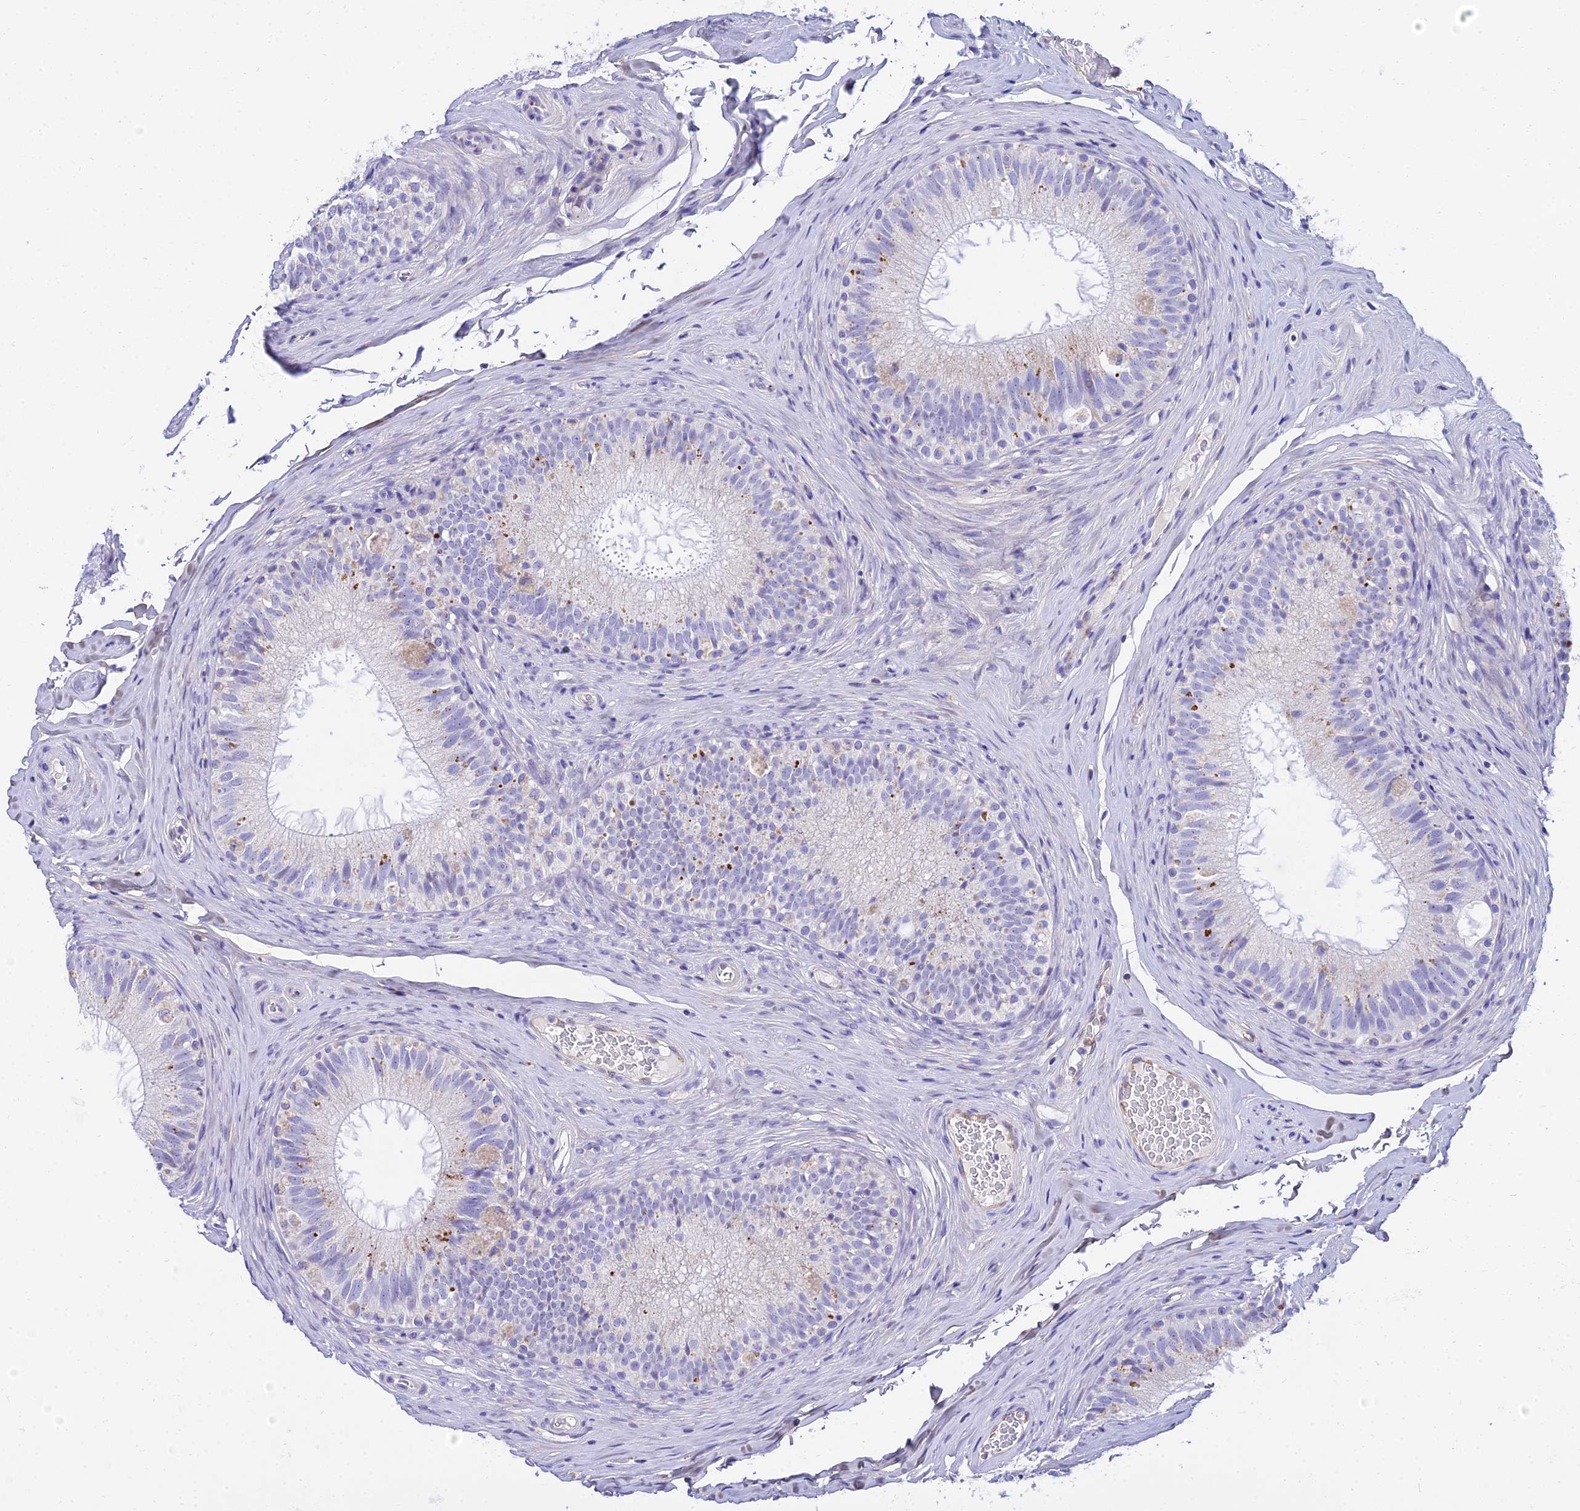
{"staining": {"intensity": "moderate", "quantity": "<25%", "location": "cytoplasmic/membranous"}, "tissue": "epididymis", "cell_type": "Glandular cells", "image_type": "normal", "snomed": [{"axis": "morphology", "description": "Normal tissue, NOS"}, {"axis": "topography", "description": "Epididymis"}], "caption": "Immunohistochemical staining of unremarkable human epididymis shows moderate cytoplasmic/membranous protein expression in approximately <25% of glandular cells.", "gene": "VWC2L", "patient": {"sex": "male", "age": 34}}